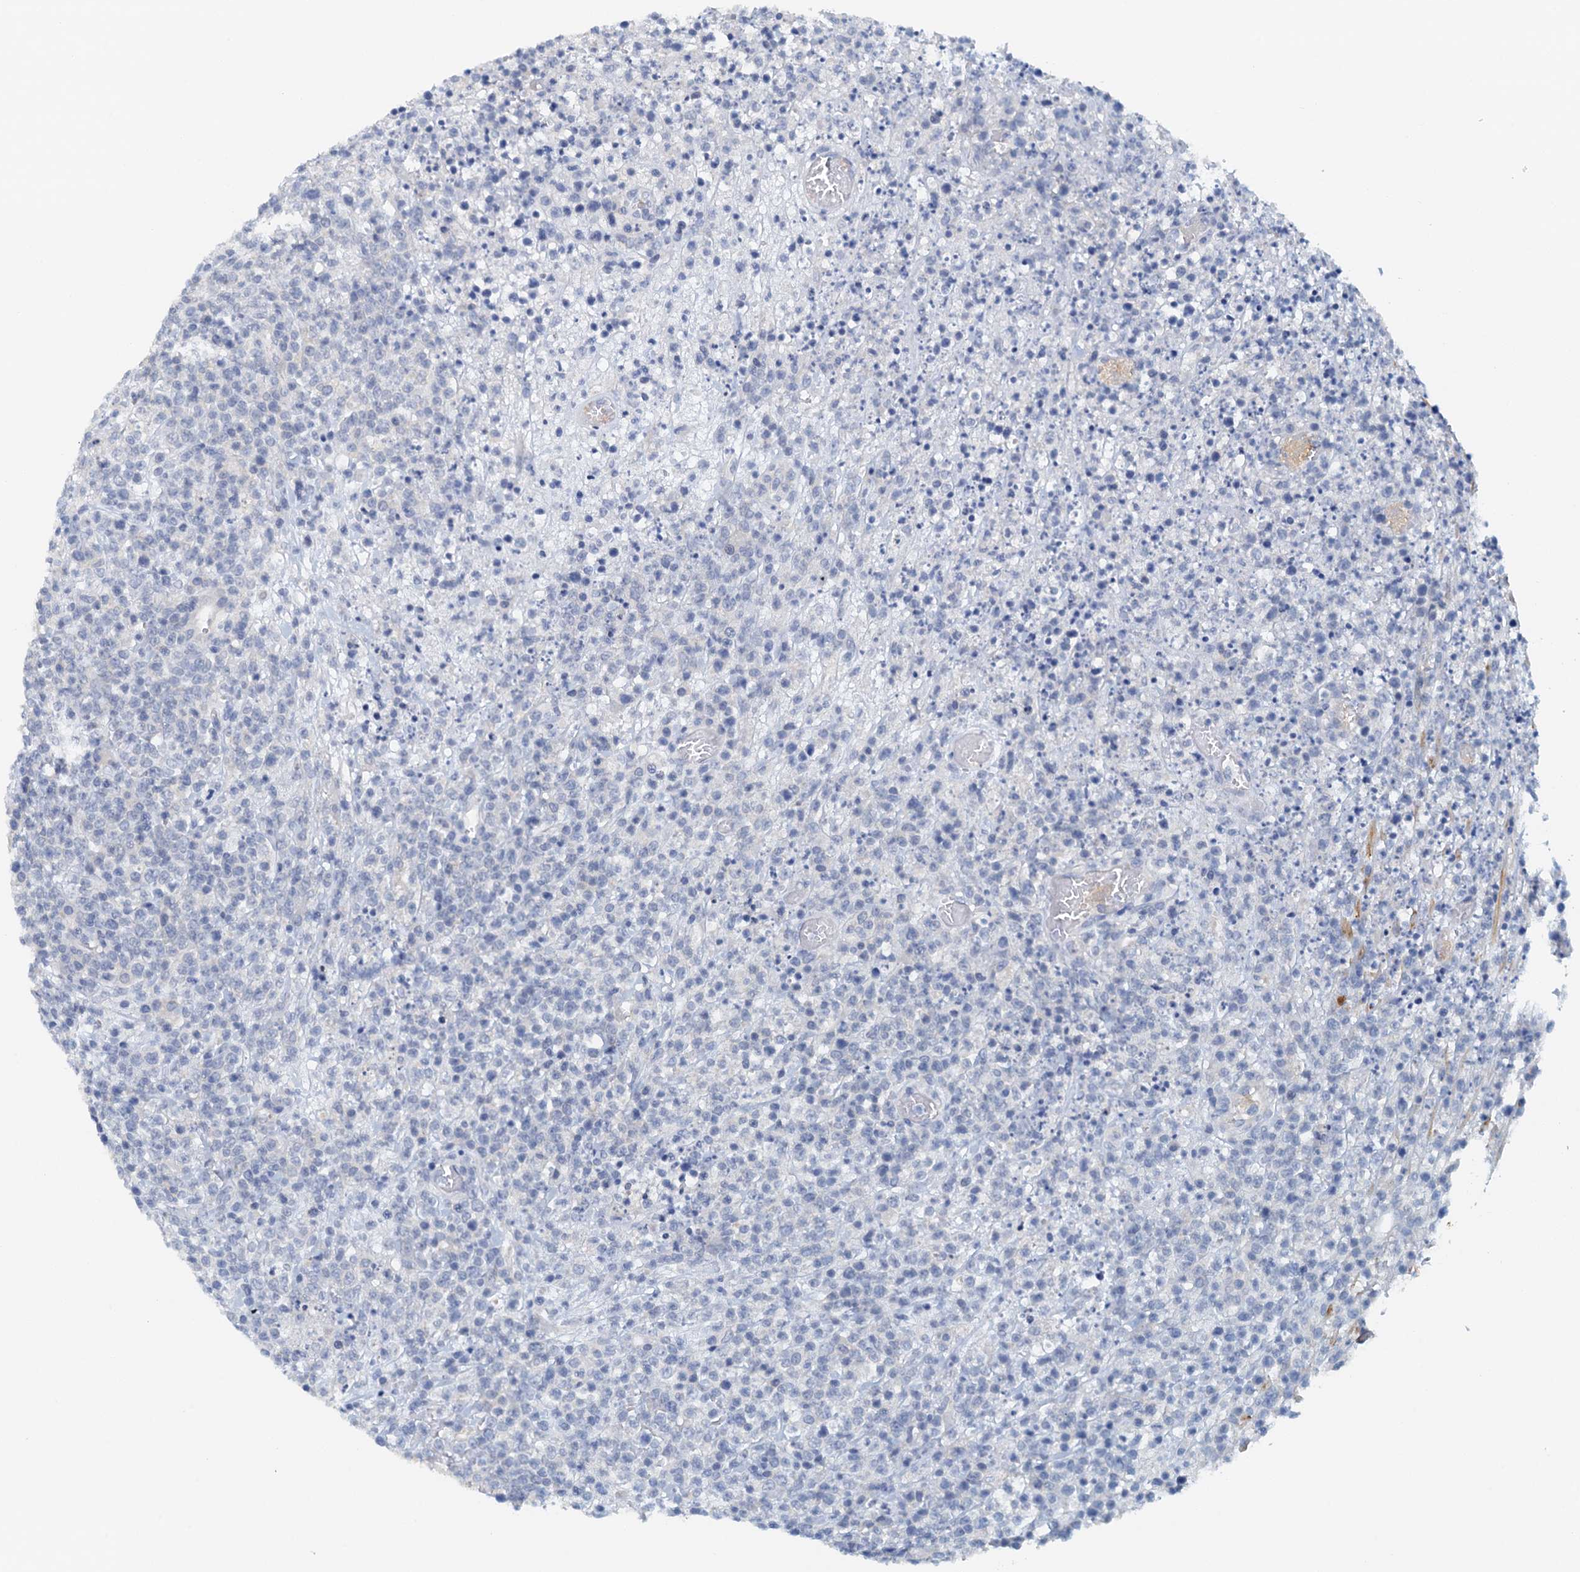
{"staining": {"intensity": "negative", "quantity": "none", "location": "none"}, "tissue": "lymphoma", "cell_type": "Tumor cells", "image_type": "cancer", "snomed": [{"axis": "morphology", "description": "Malignant lymphoma, non-Hodgkin's type, High grade"}, {"axis": "topography", "description": "Colon"}], "caption": "Tumor cells are negative for brown protein staining in lymphoma.", "gene": "DTD1", "patient": {"sex": "female", "age": 53}}